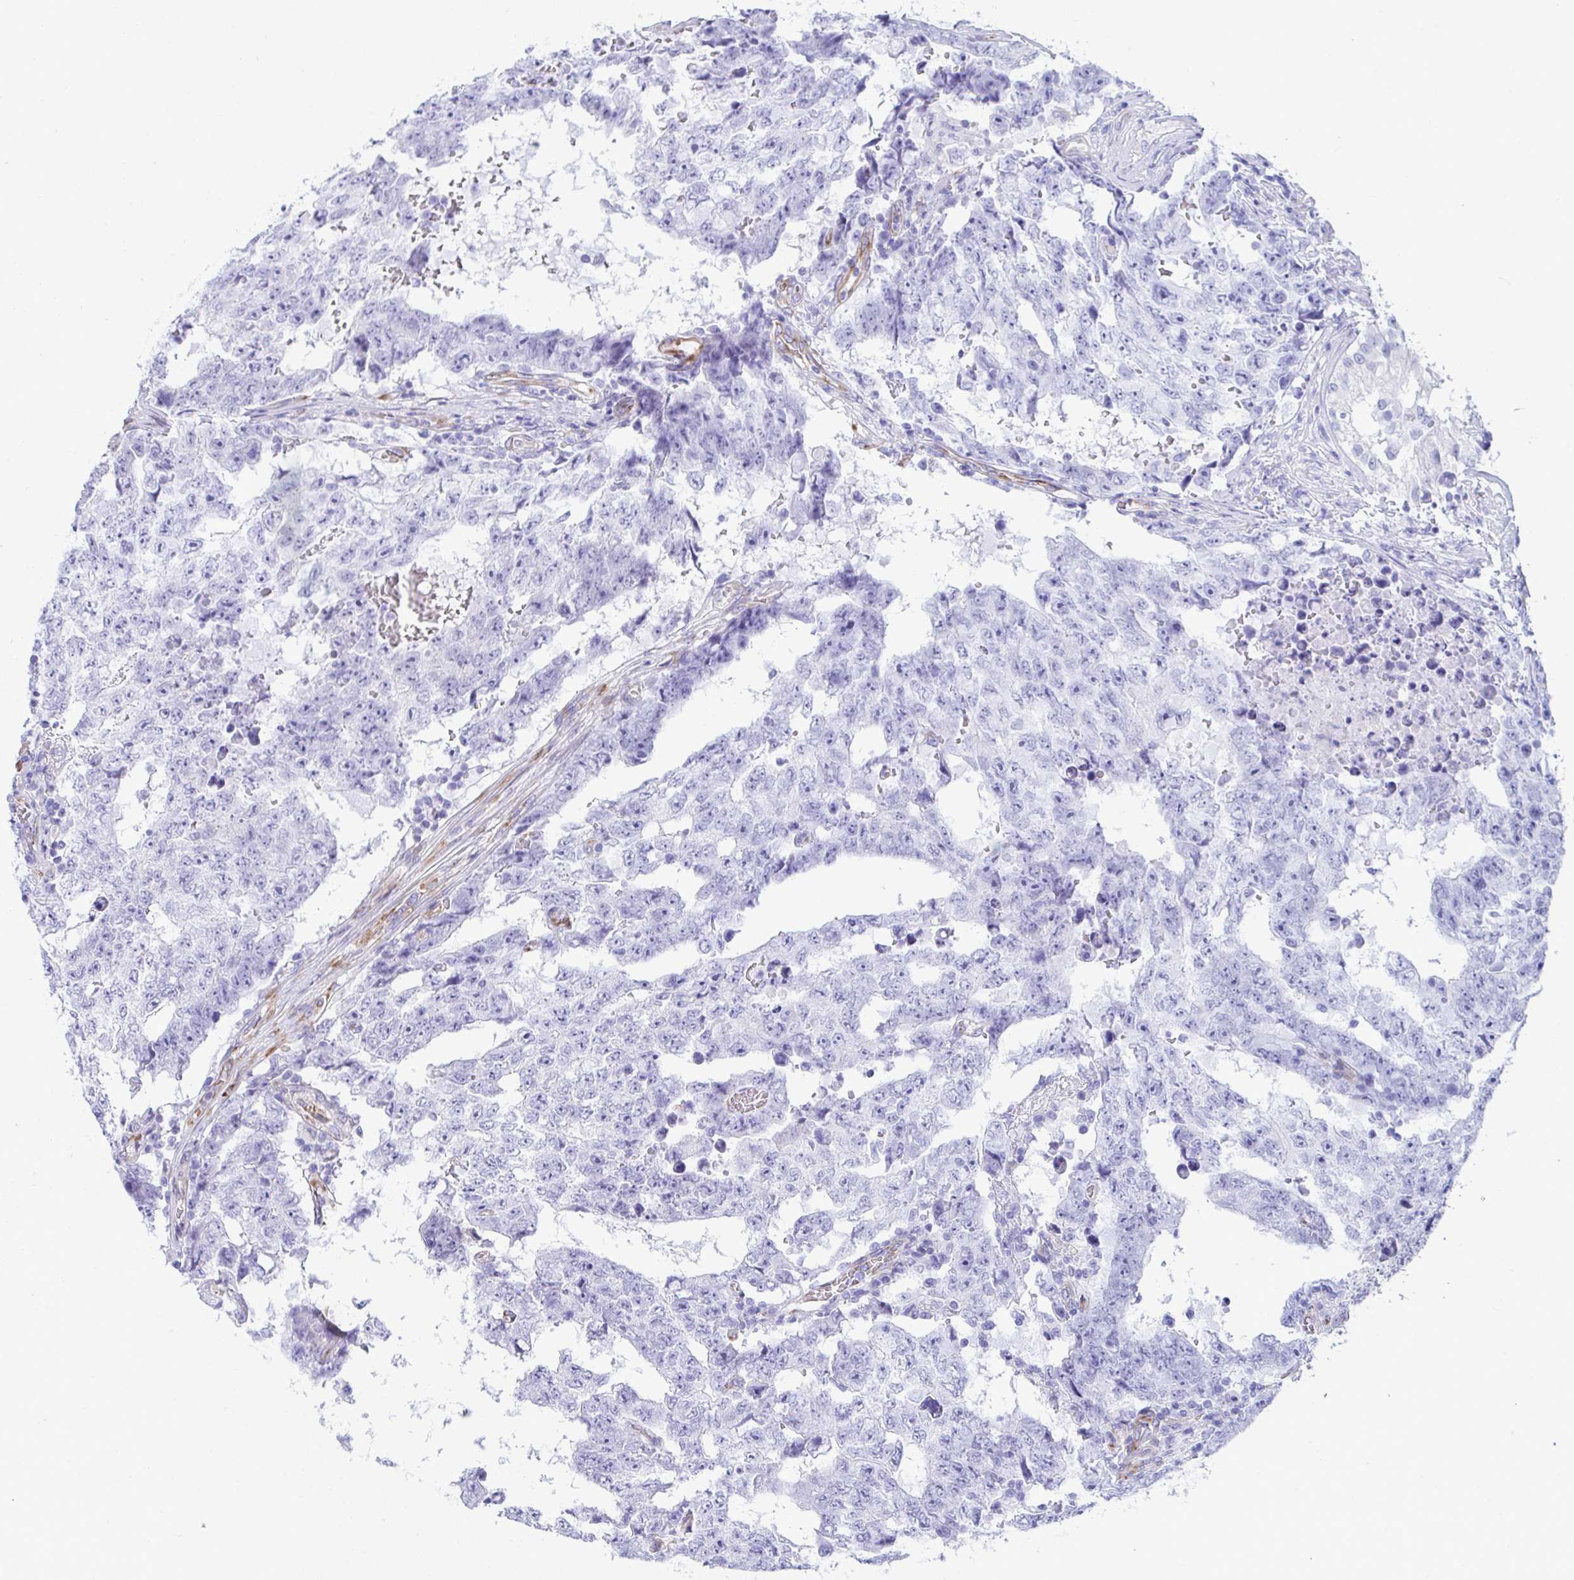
{"staining": {"intensity": "negative", "quantity": "none", "location": "none"}, "tissue": "testis cancer", "cell_type": "Tumor cells", "image_type": "cancer", "snomed": [{"axis": "morphology", "description": "Carcinoma, Embryonal, NOS"}, {"axis": "topography", "description": "Testis"}], "caption": "Embryonal carcinoma (testis) was stained to show a protein in brown. There is no significant staining in tumor cells.", "gene": "ASPH", "patient": {"sex": "male", "age": 25}}